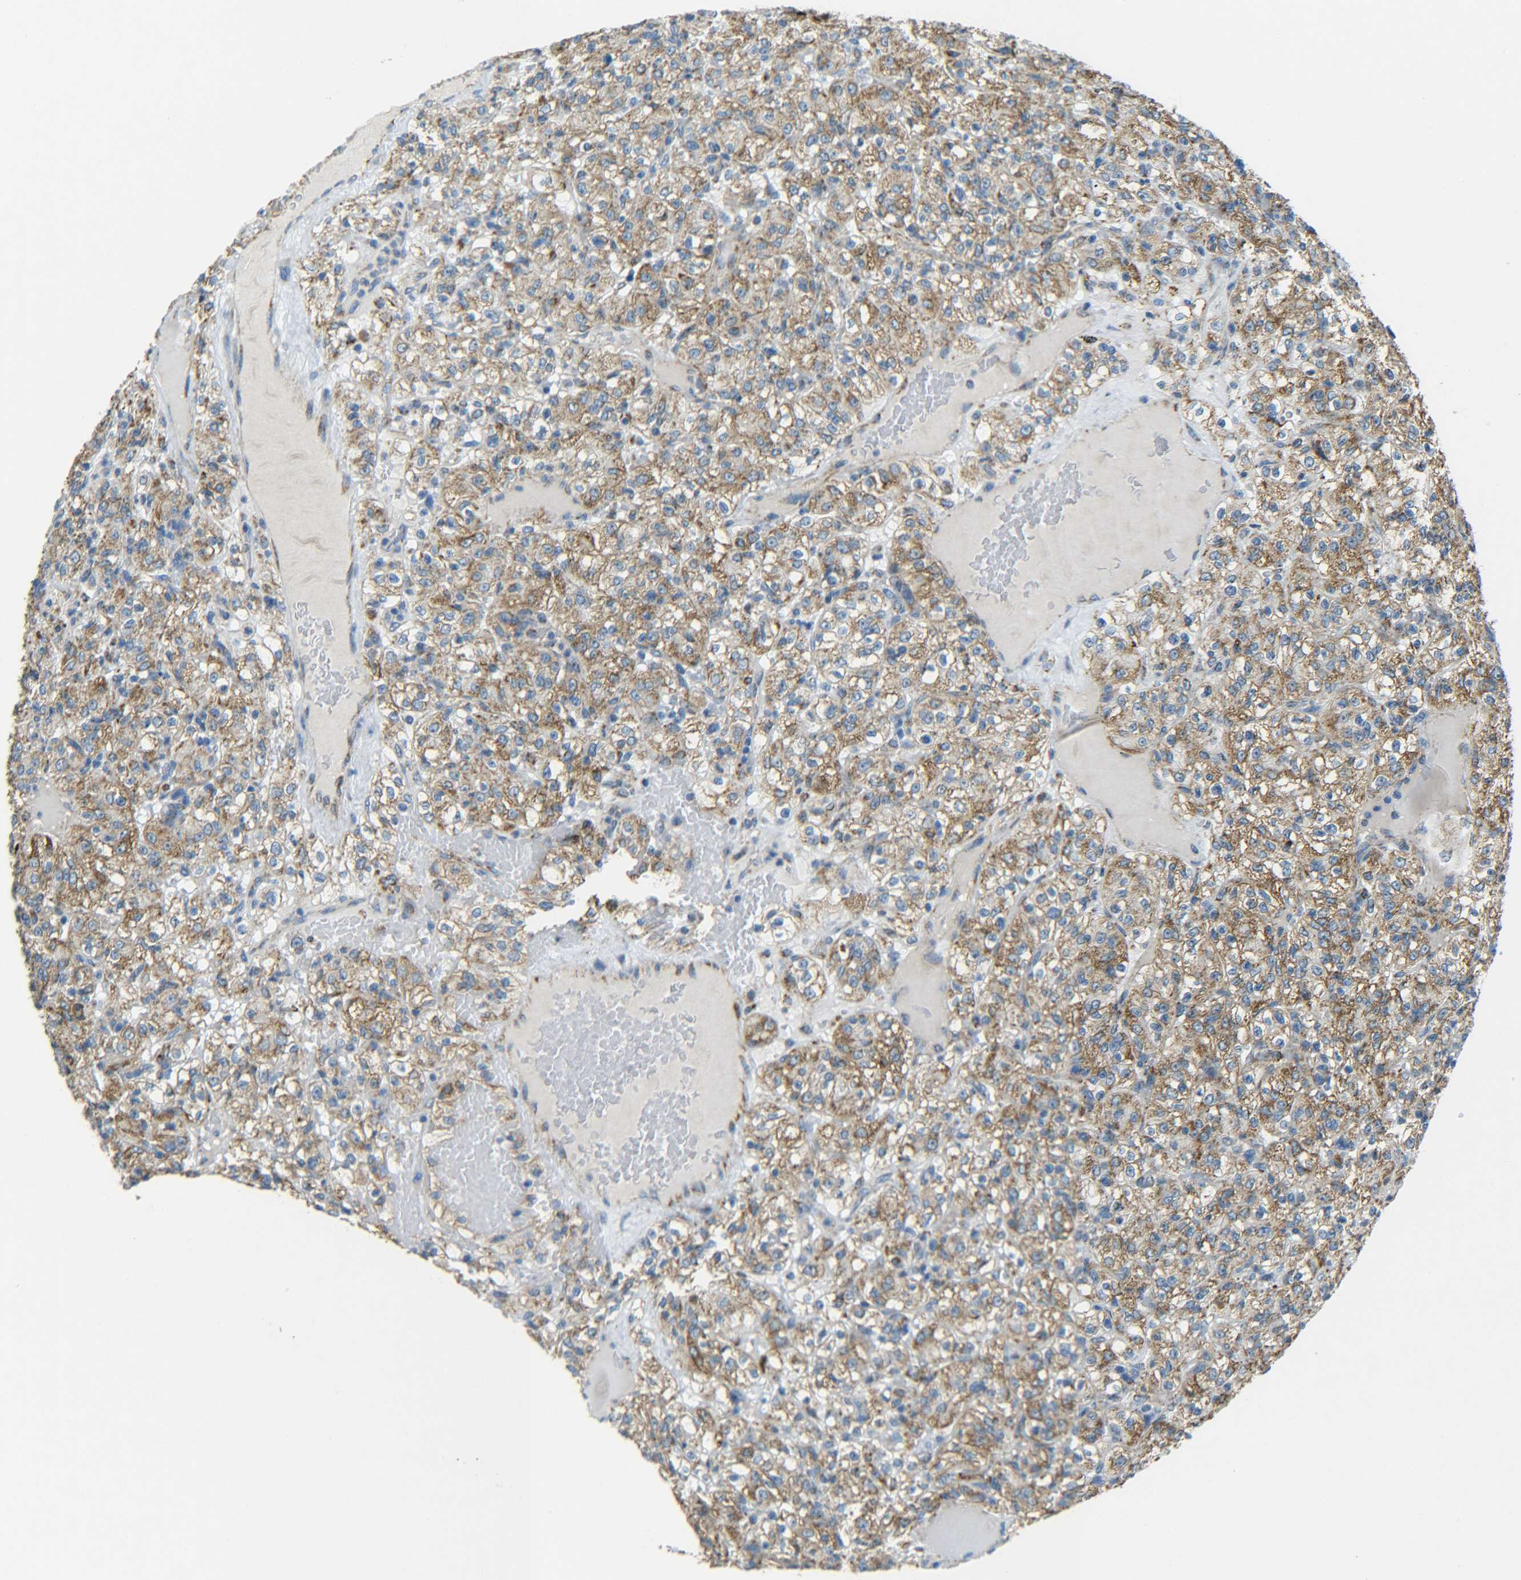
{"staining": {"intensity": "moderate", "quantity": ">75%", "location": "cytoplasmic/membranous"}, "tissue": "renal cancer", "cell_type": "Tumor cells", "image_type": "cancer", "snomed": [{"axis": "morphology", "description": "Normal tissue, NOS"}, {"axis": "morphology", "description": "Adenocarcinoma, NOS"}, {"axis": "topography", "description": "Kidney"}], "caption": "About >75% of tumor cells in human adenocarcinoma (renal) show moderate cytoplasmic/membranous protein staining as visualized by brown immunohistochemical staining.", "gene": "CYB5R1", "patient": {"sex": "female", "age": 72}}